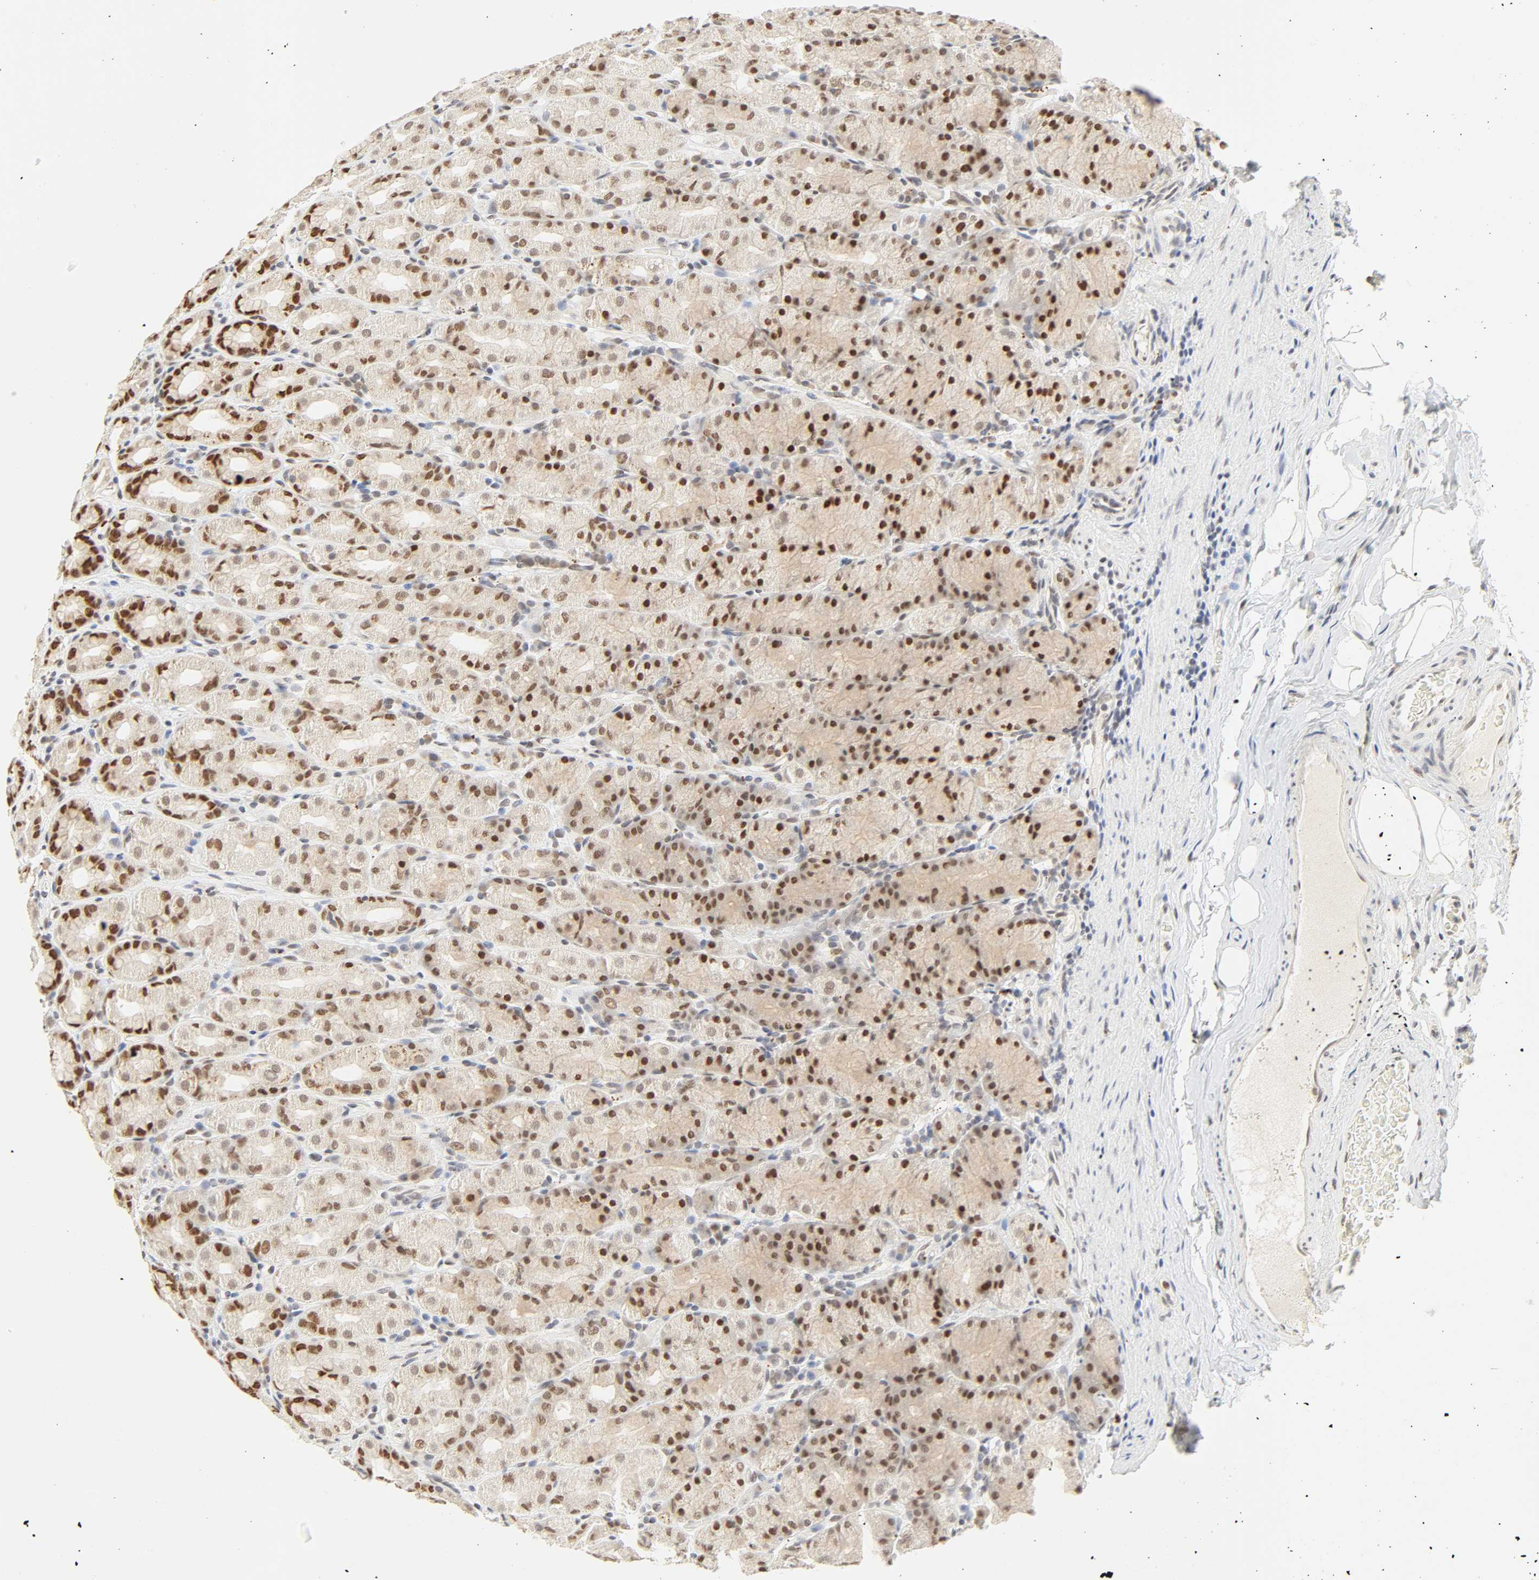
{"staining": {"intensity": "strong", "quantity": ">75%", "location": "nuclear"}, "tissue": "stomach", "cell_type": "Glandular cells", "image_type": "normal", "snomed": [{"axis": "morphology", "description": "Normal tissue, NOS"}, {"axis": "topography", "description": "Stomach, upper"}], "caption": "Glandular cells exhibit strong nuclear staining in approximately >75% of cells in benign stomach.", "gene": "DAZAP1", "patient": {"sex": "male", "age": 68}}